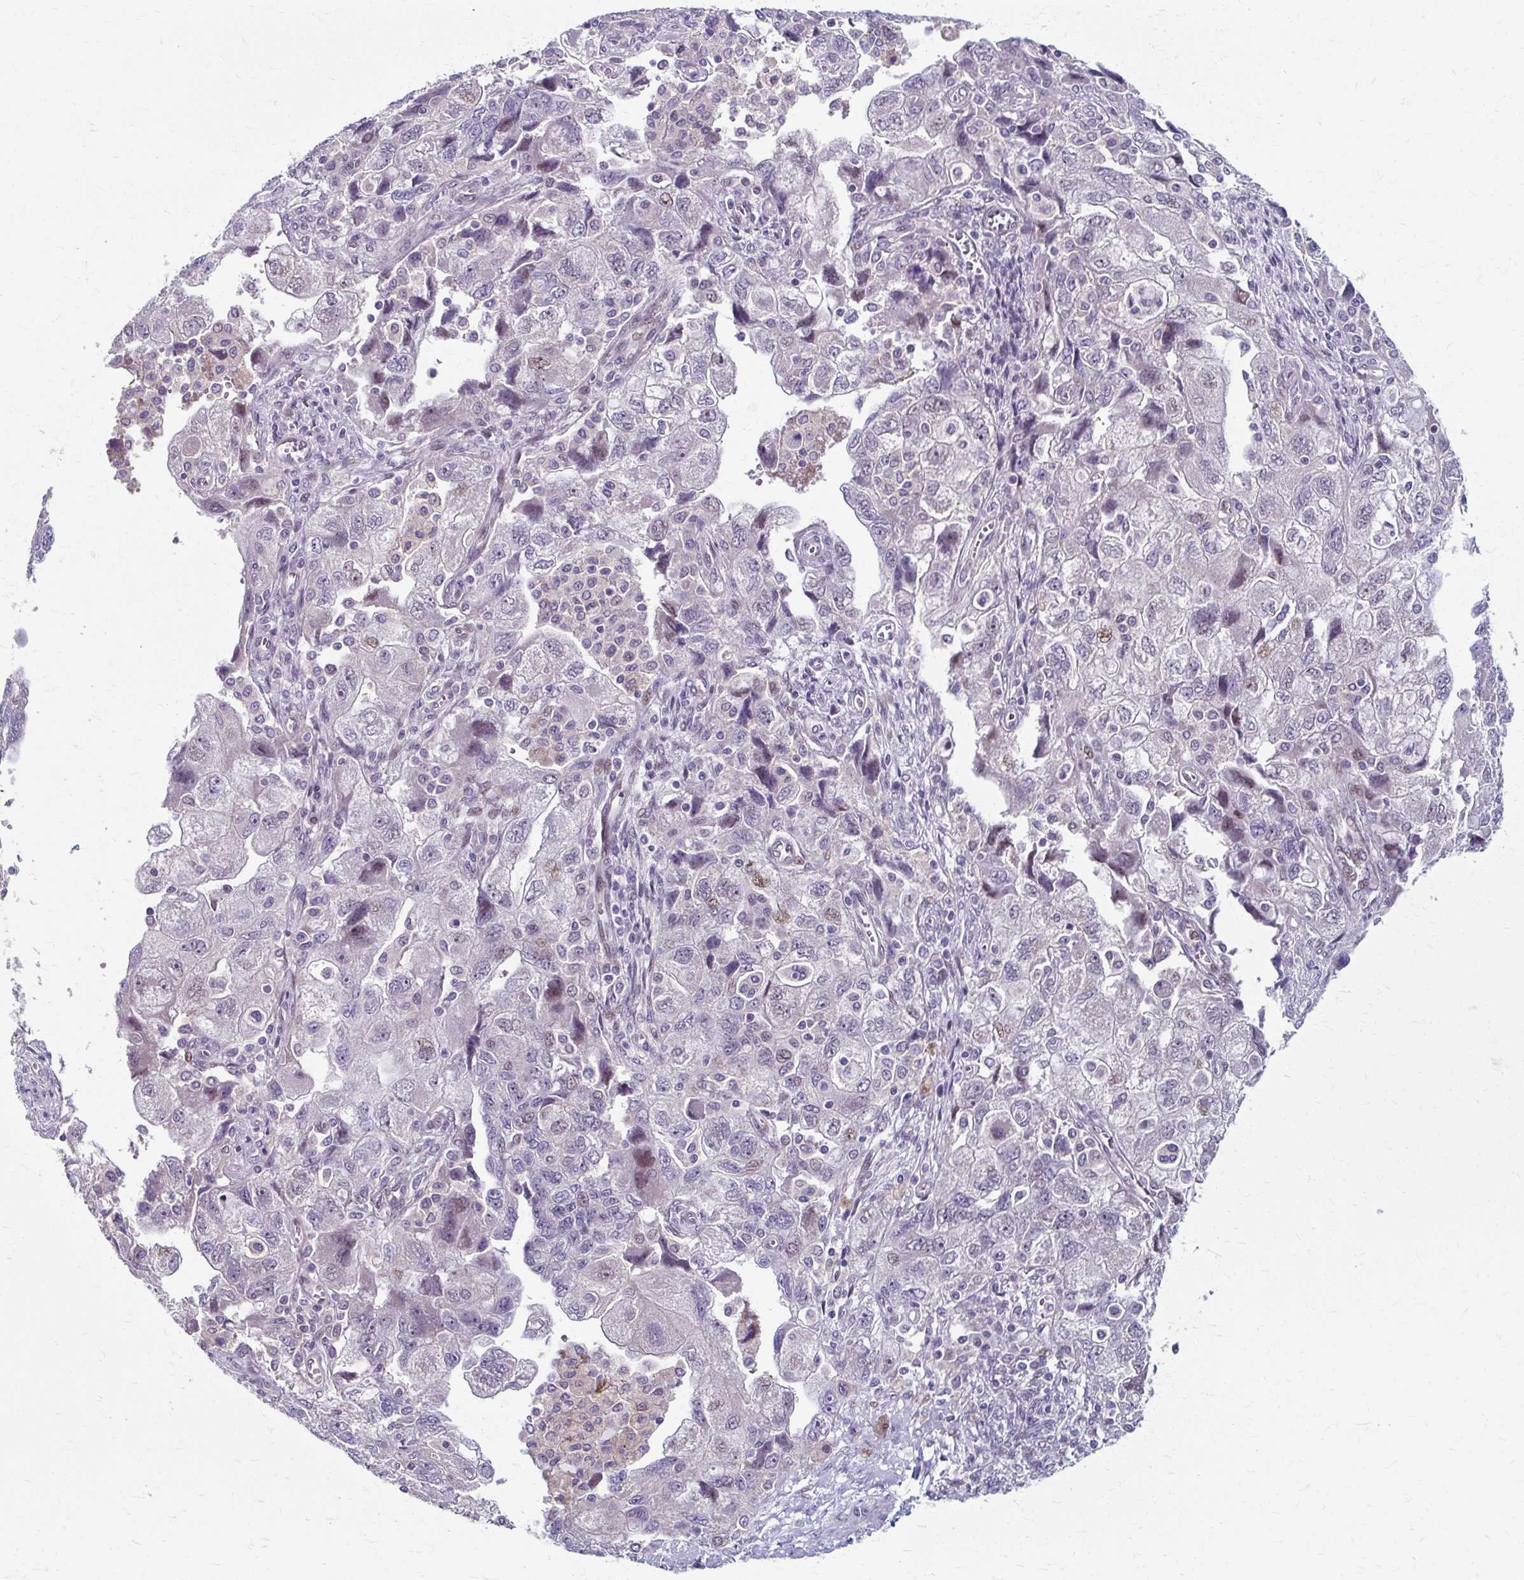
{"staining": {"intensity": "weak", "quantity": "<25%", "location": "nuclear"}, "tissue": "ovarian cancer", "cell_type": "Tumor cells", "image_type": "cancer", "snomed": [{"axis": "morphology", "description": "Carcinoma, NOS"}, {"axis": "morphology", "description": "Cystadenocarcinoma, serous, NOS"}, {"axis": "topography", "description": "Ovary"}], "caption": "Tumor cells are negative for protein expression in human ovarian serous cystadenocarcinoma.", "gene": "ZNF555", "patient": {"sex": "female", "age": 69}}